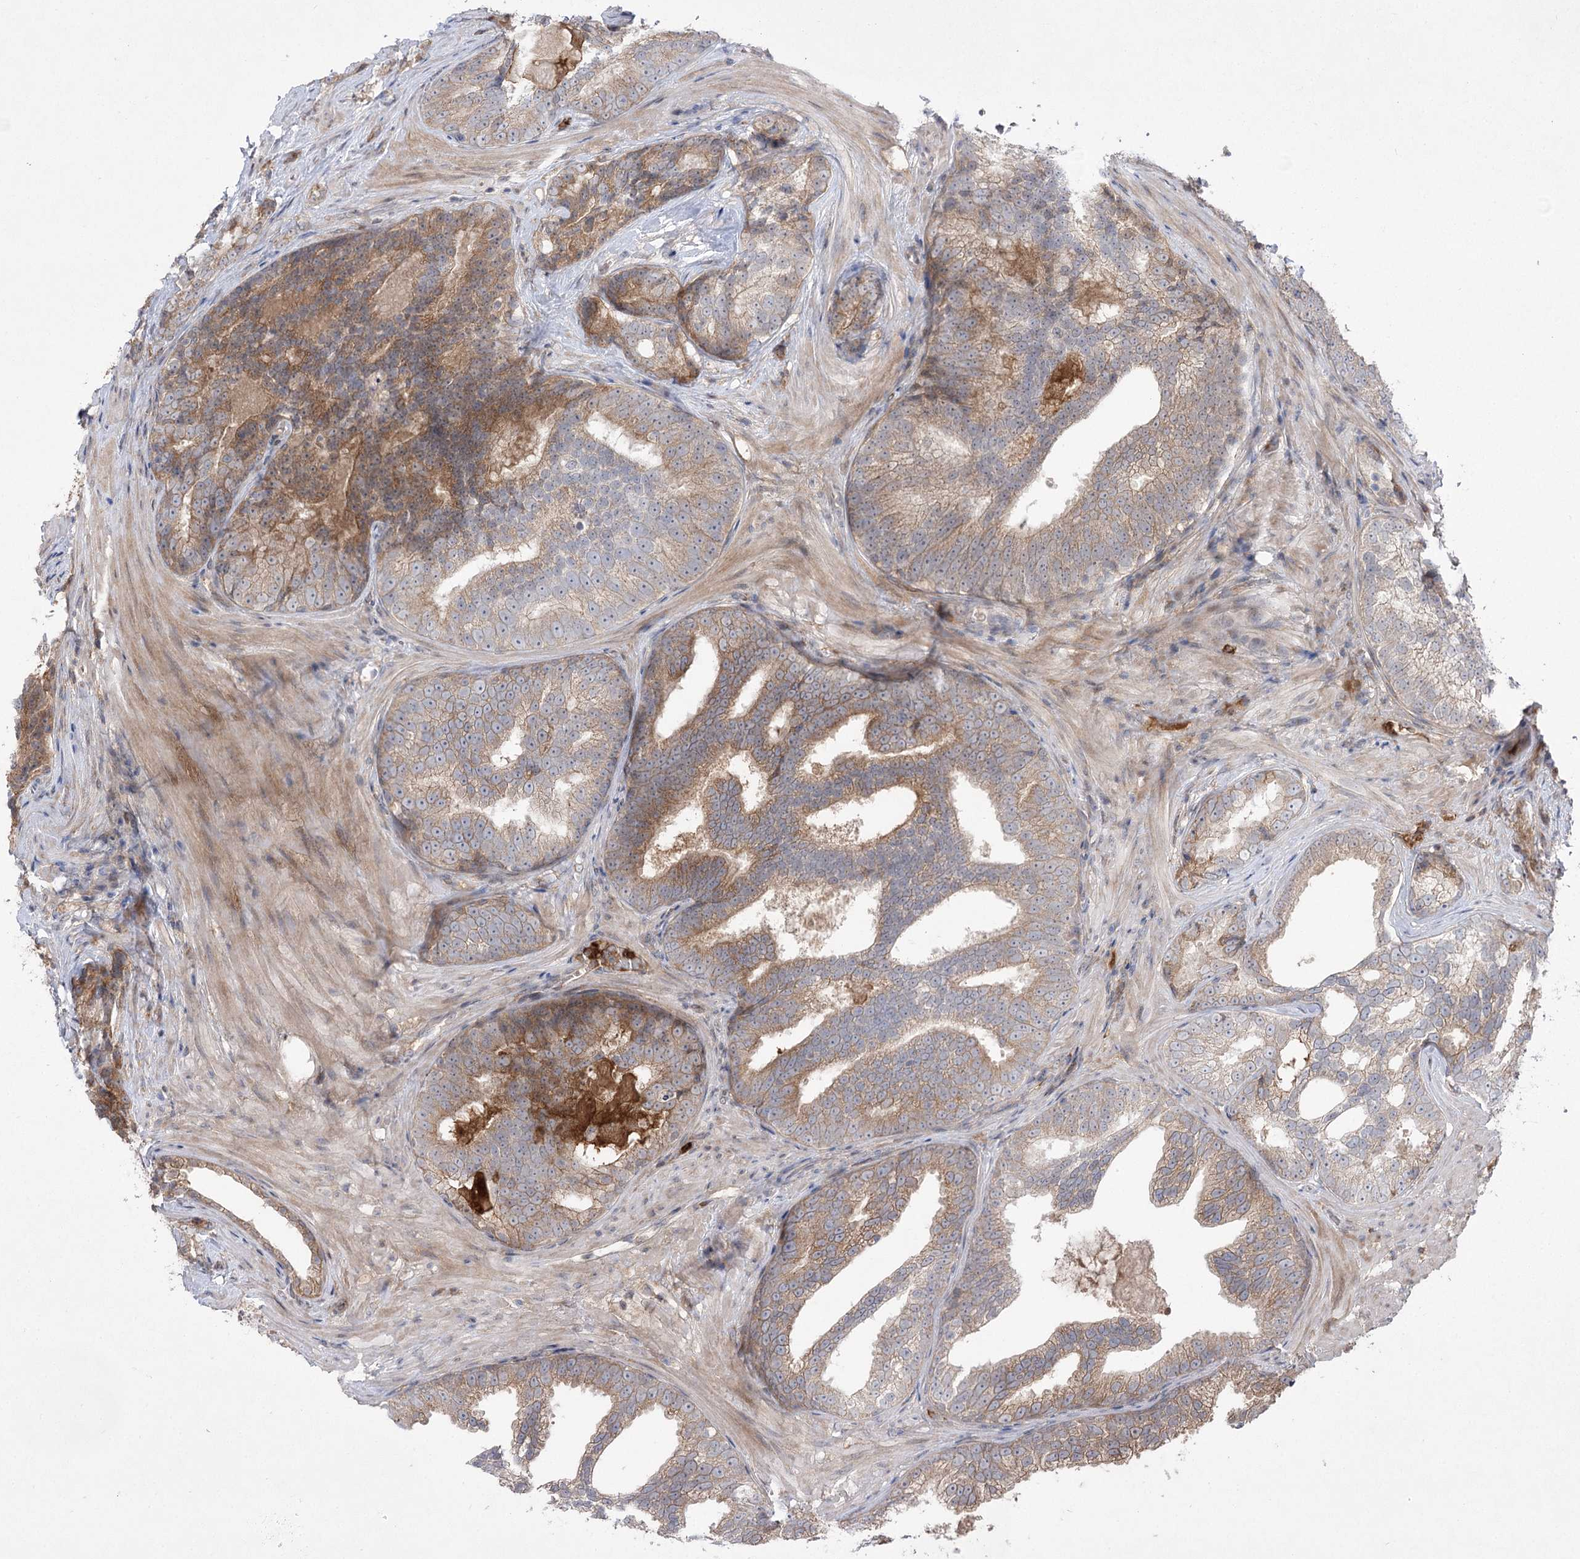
{"staining": {"intensity": "moderate", "quantity": "25%-75%", "location": "cytoplasmic/membranous"}, "tissue": "prostate cancer", "cell_type": "Tumor cells", "image_type": "cancer", "snomed": [{"axis": "morphology", "description": "Adenocarcinoma, High grade"}, {"axis": "topography", "description": "Prostate"}], "caption": "Human prostate cancer (adenocarcinoma (high-grade)) stained for a protein (brown) demonstrates moderate cytoplasmic/membranous positive positivity in approximately 25%-75% of tumor cells.", "gene": "PLEKHA5", "patient": {"sex": "male", "age": 66}}